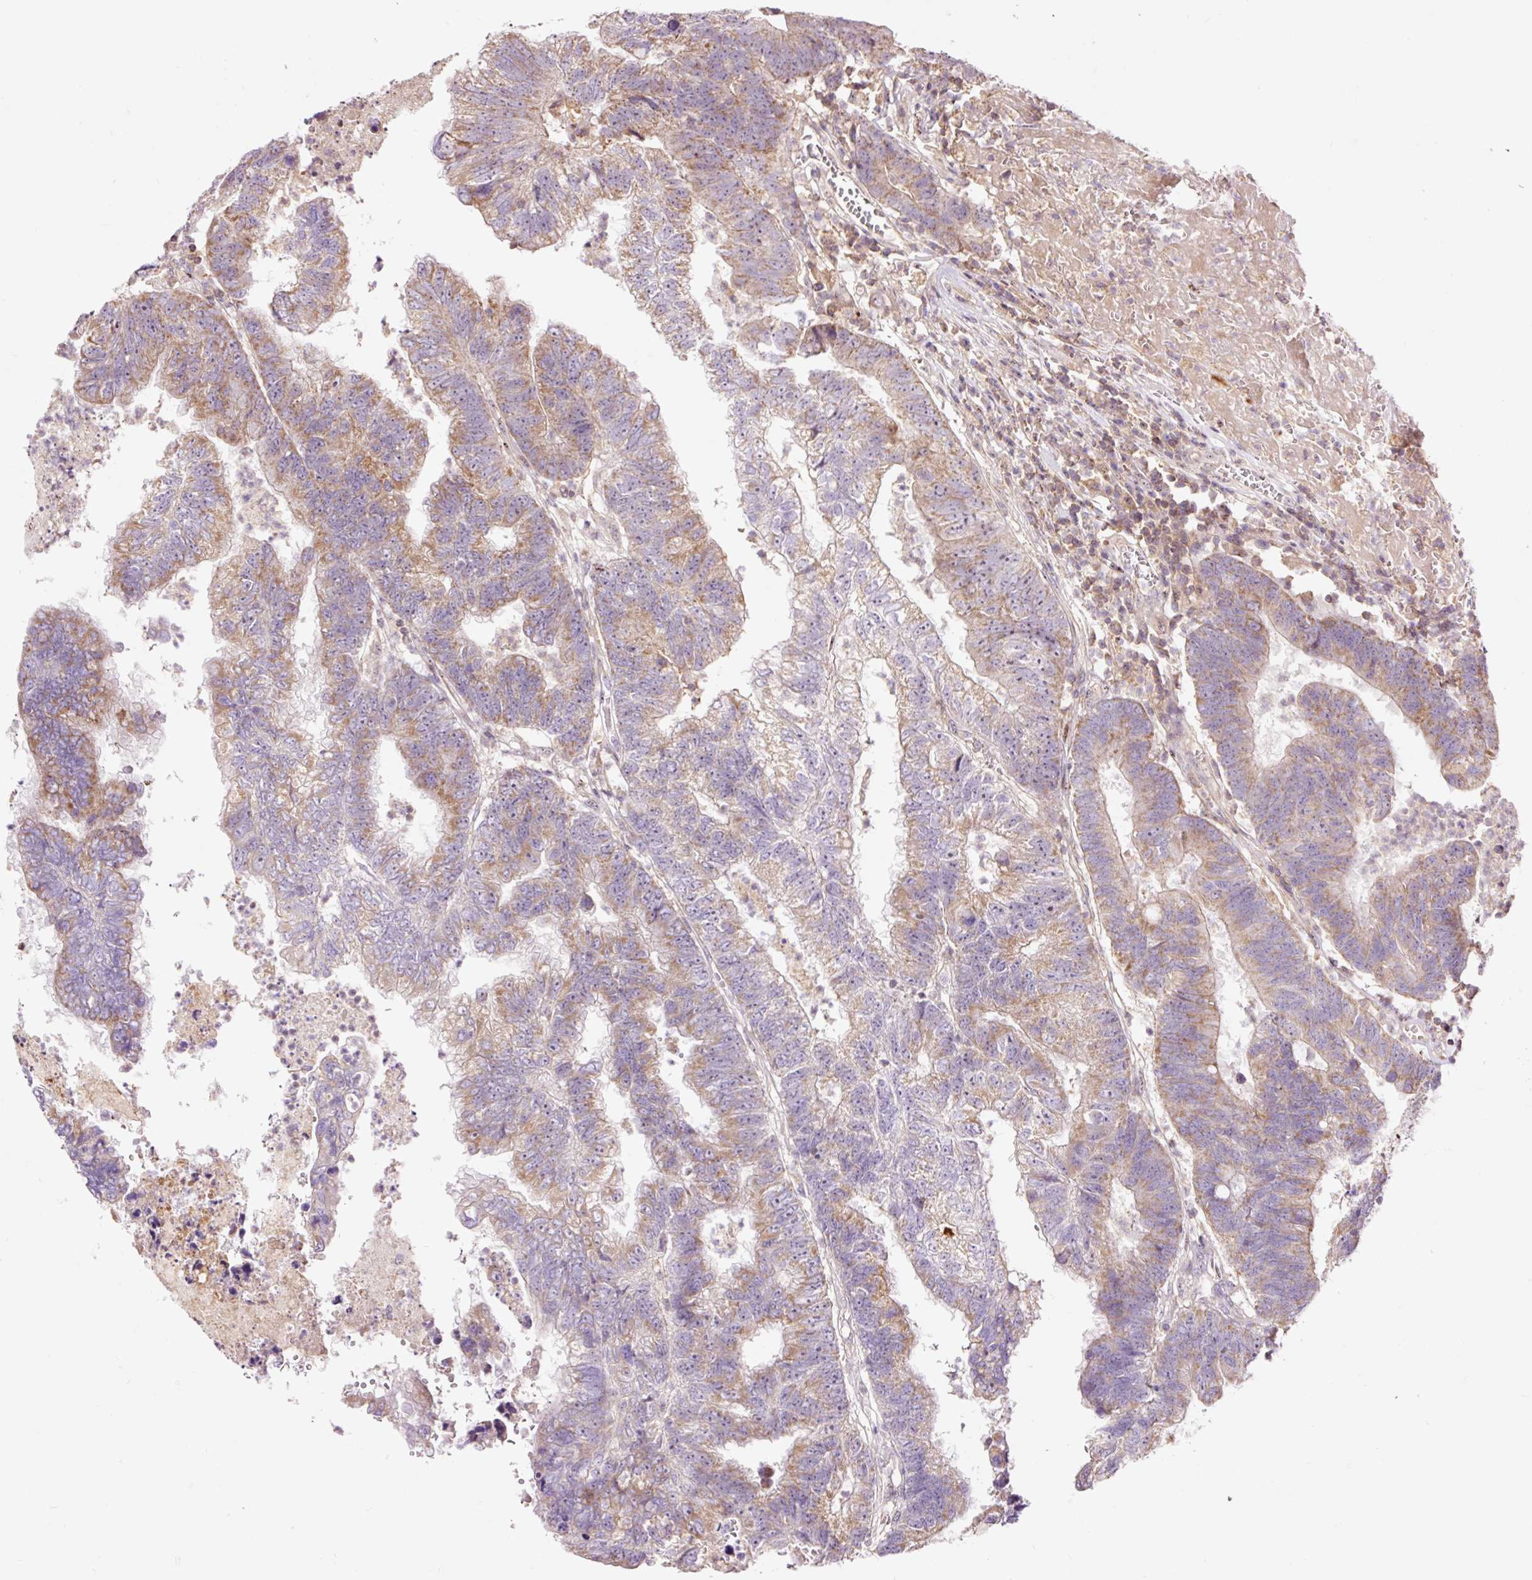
{"staining": {"intensity": "moderate", "quantity": "25%-75%", "location": "cytoplasmic/membranous"}, "tissue": "colorectal cancer", "cell_type": "Tumor cells", "image_type": "cancer", "snomed": [{"axis": "morphology", "description": "Adenocarcinoma, NOS"}, {"axis": "topography", "description": "Colon"}], "caption": "A medium amount of moderate cytoplasmic/membranous expression is present in approximately 25%-75% of tumor cells in colorectal cancer tissue.", "gene": "BOLA3", "patient": {"sex": "female", "age": 48}}